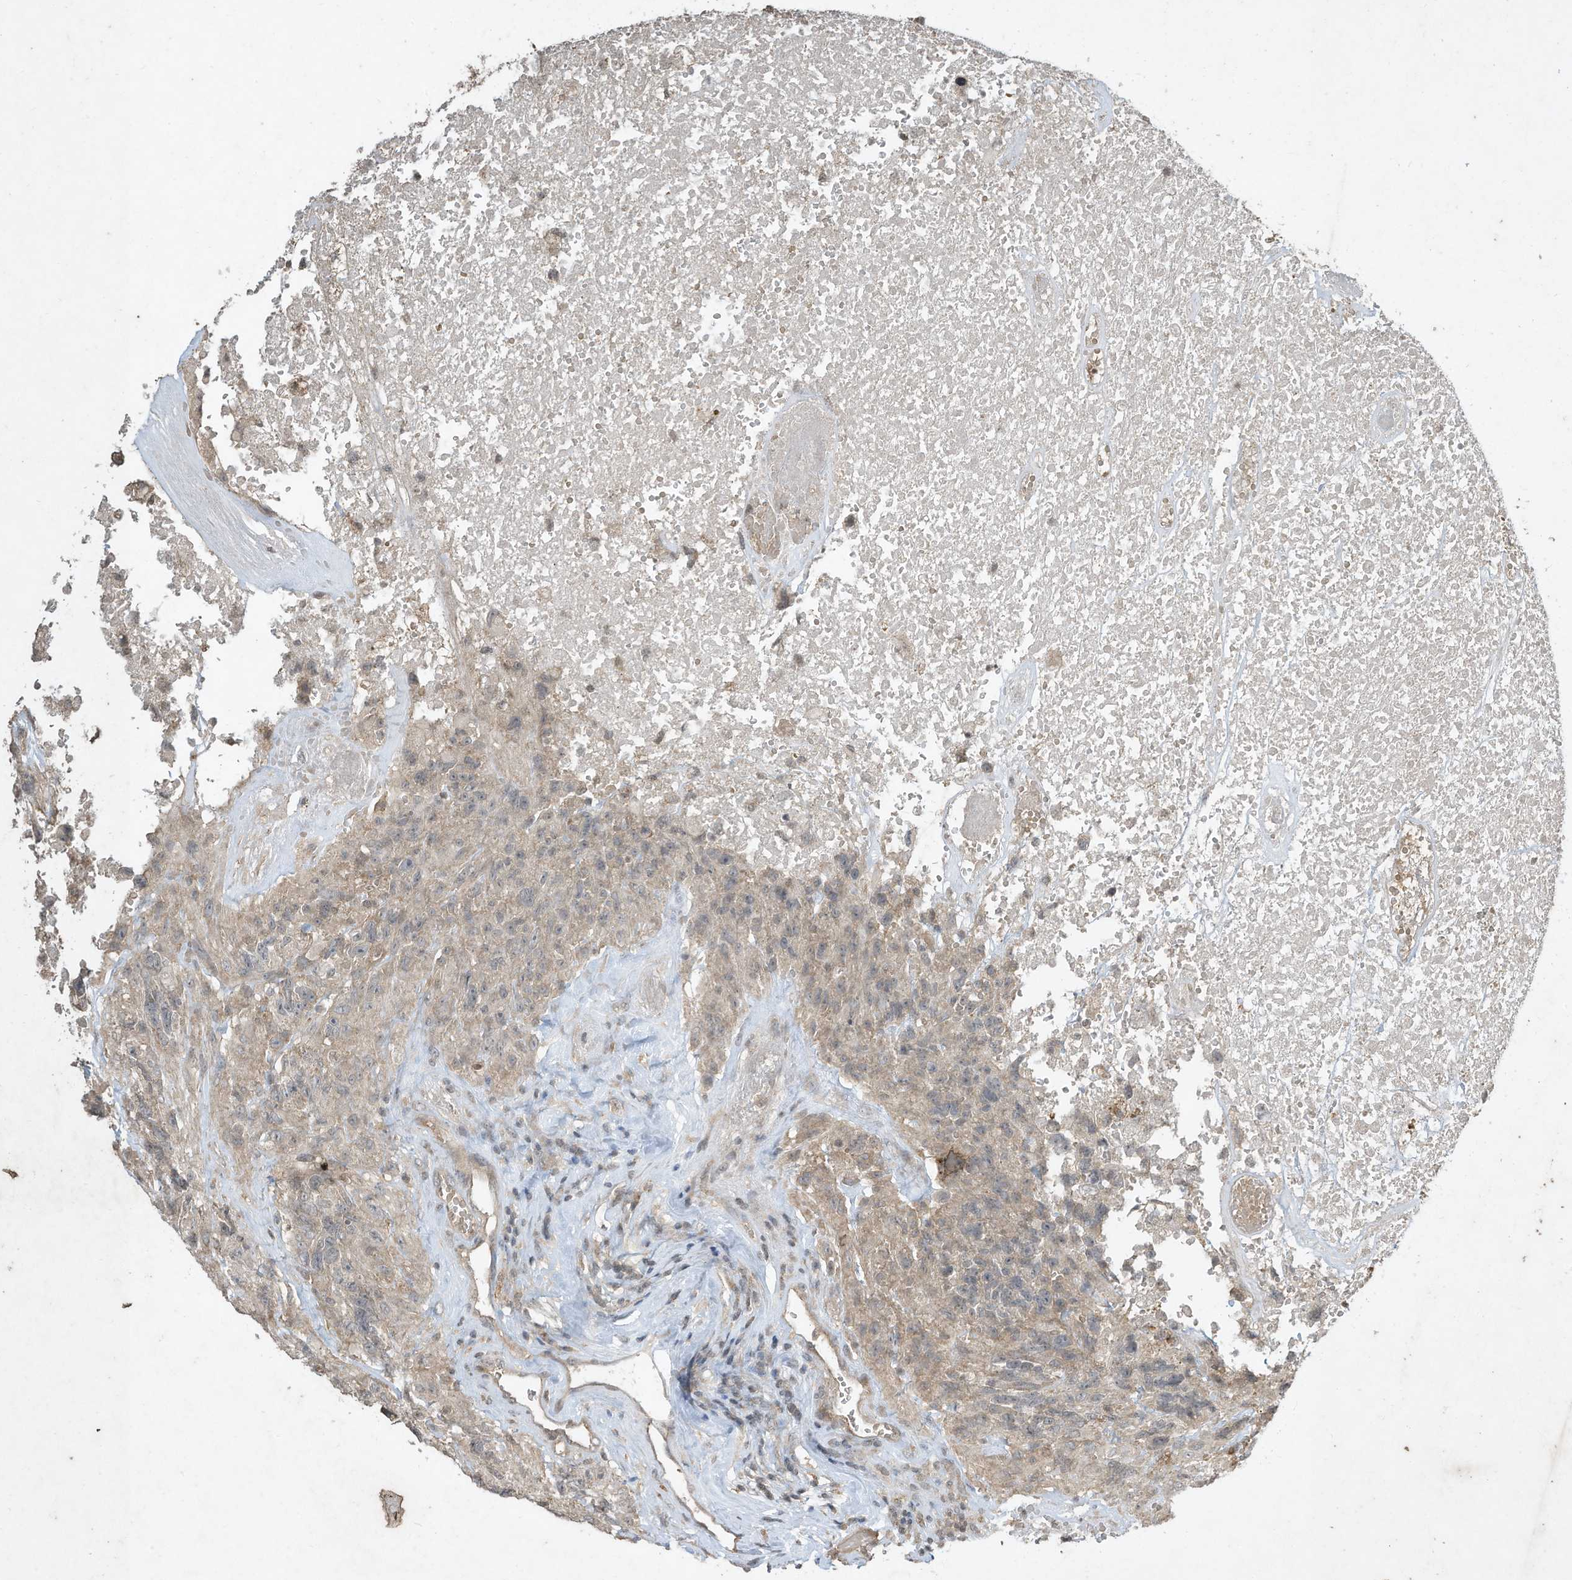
{"staining": {"intensity": "weak", "quantity": "<25%", "location": "cytoplasmic/membranous"}, "tissue": "glioma", "cell_type": "Tumor cells", "image_type": "cancer", "snomed": [{"axis": "morphology", "description": "Glioma, malignant, High grade"}, {"axis": "topography", "description": "Brain"}], "caption": "Immunohistochemical staining of human malignant high-grade glioma exhibits no significant staining in tumor cells.", "gene": "MATN2", "patient": {"sex": "male", "age": 69}}